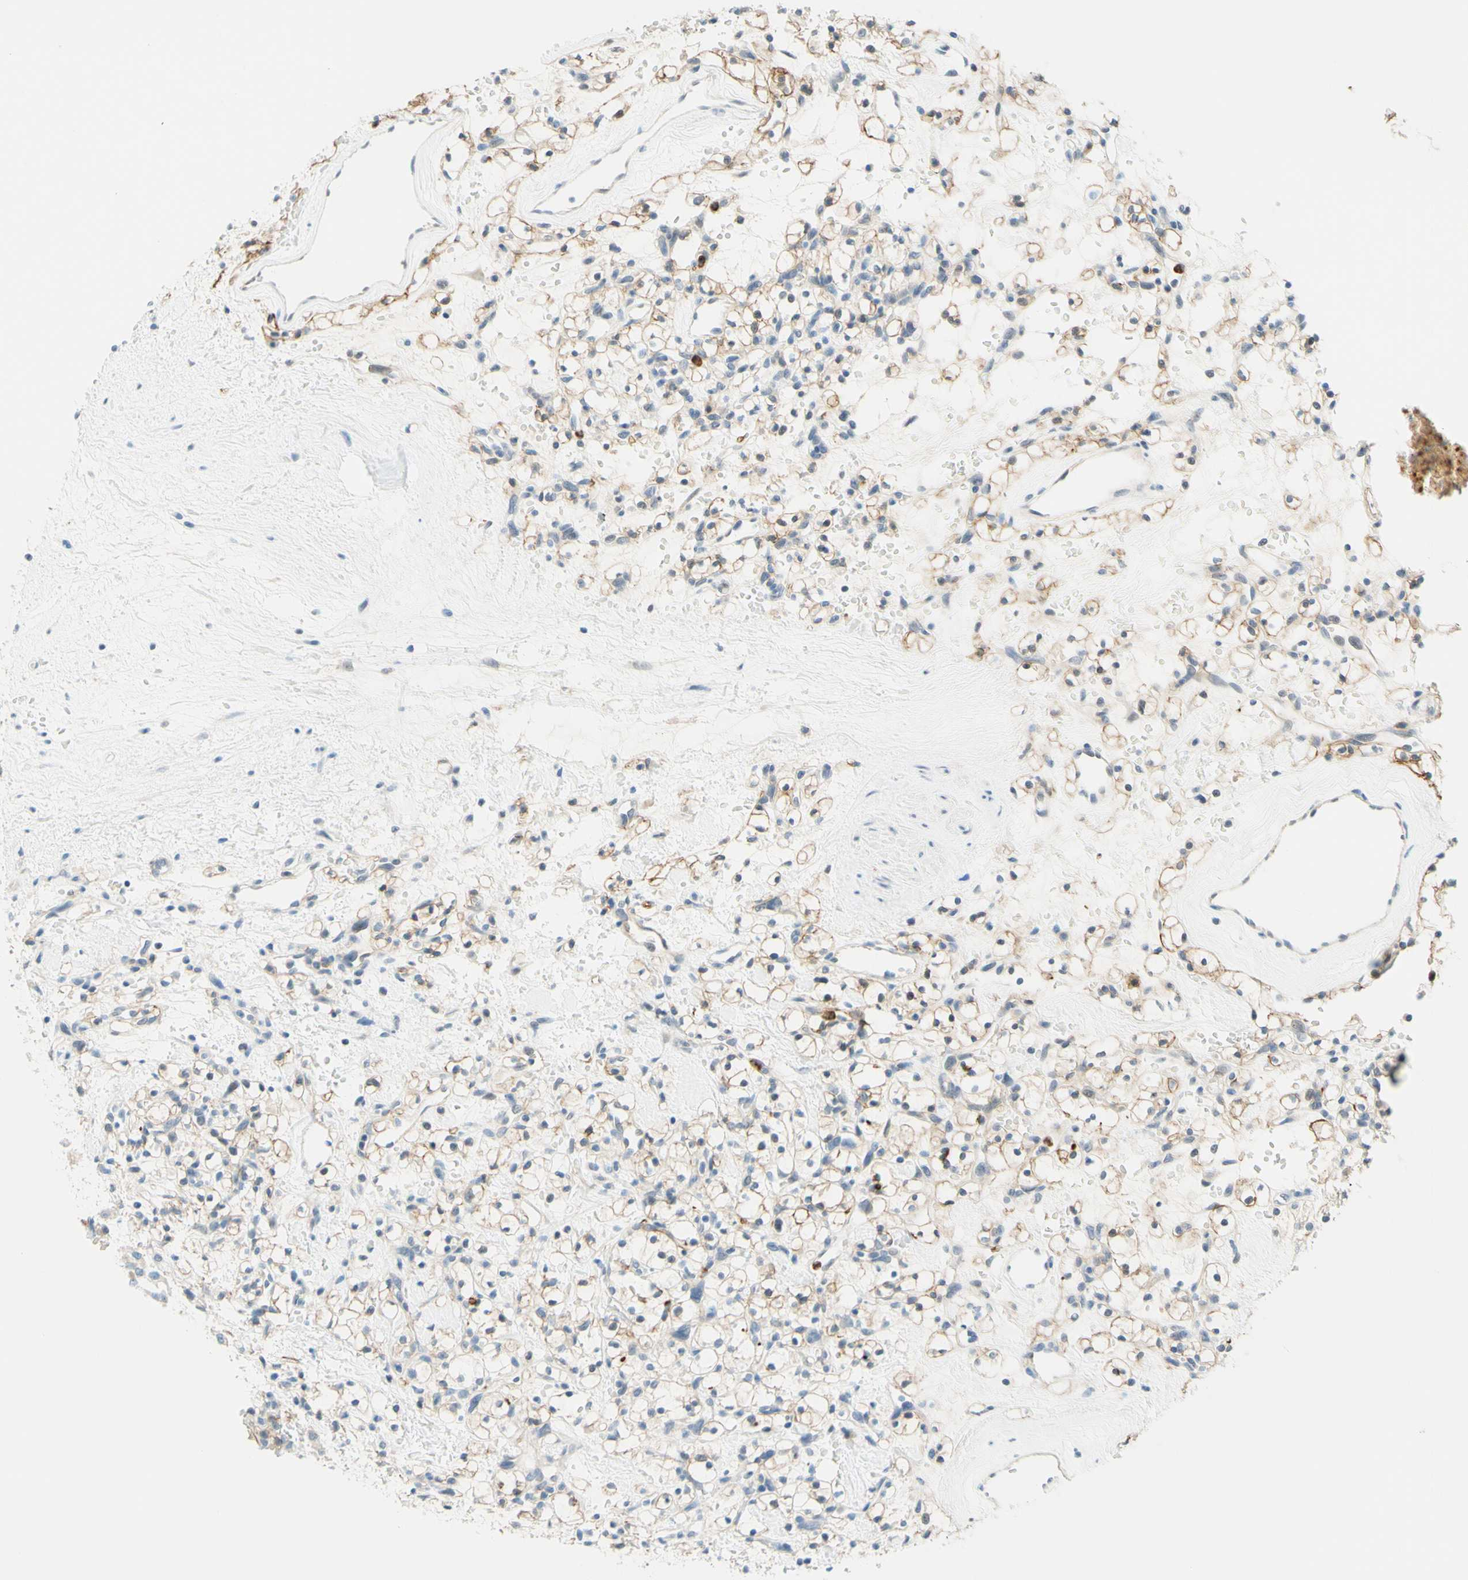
{"staining": {"intensity": "weak", "quantity": "25%-75%", "location": "cytoplasmic/membranous"}, "tissue": "renal cancer", "cell_type": "Tumor cells", "image_type": "cancer", "snomed": [{"axis": "morphology", "description": "Adenocarcinoma, NOS"}, {"axis": "topography", "description": "Kidney"}], "caption": "Immunohistochemistry (IHC) of renal cancer displays low levels of weak cytoplasmic/membranous staining in about 25%-75% of tumor cells.", "gene": "TREM2", "patient": {"sex": "female", "age": 60}}